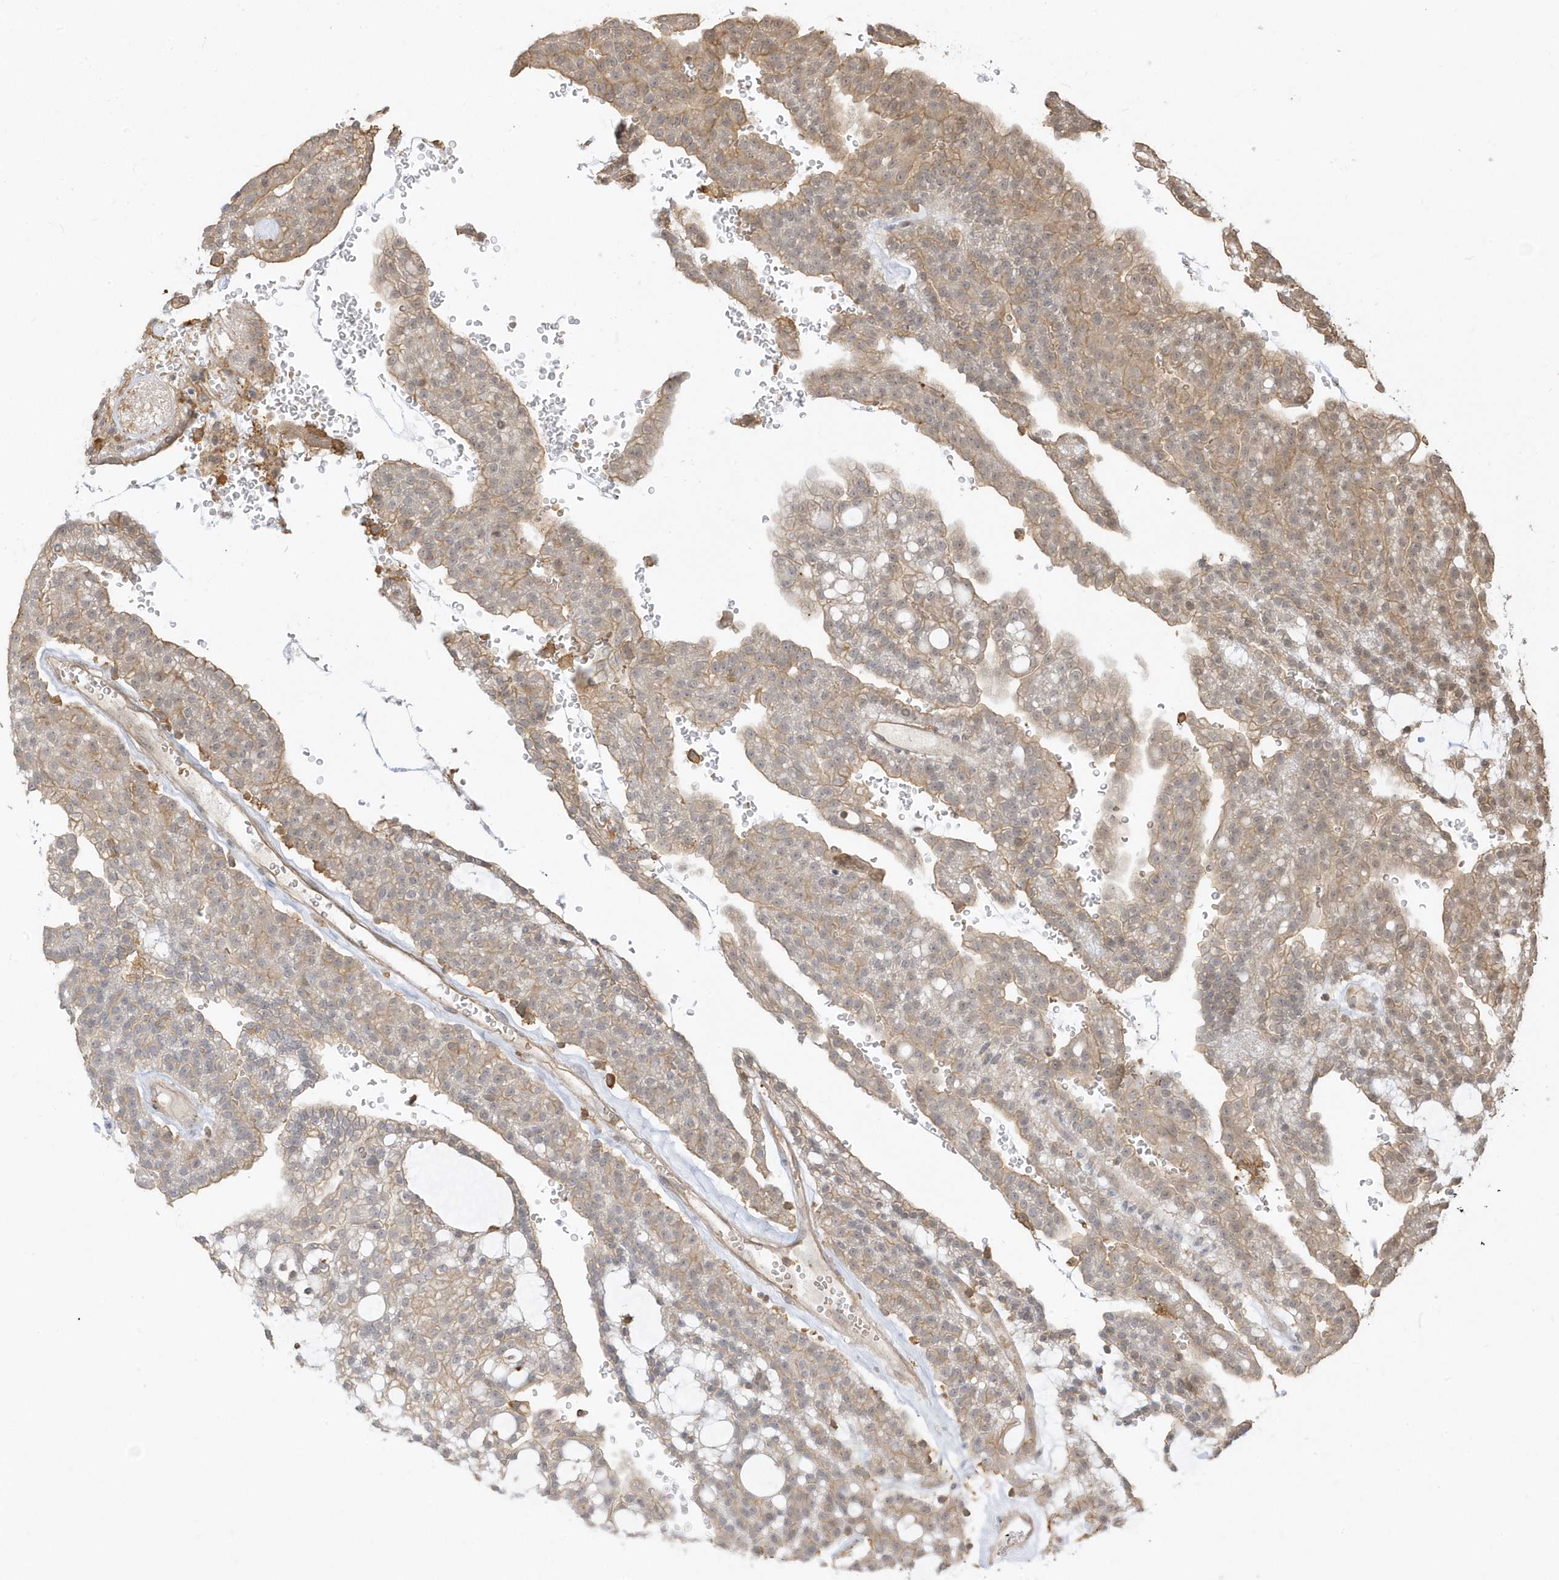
{"staining": {"intensity": "weak", "quantity": "25%-75%", "location": "cytoplasmic/membranous"}, "tissue": "renal cancer", "cell_type": "Tumor cells", "image_type": "cancer", "snomed": [{"axis": "morphology", "description": "Adenocarcinoma, NOS"}, {"axis": "topography", "description": "Kidney"}], "caption": "IHC photomicrograph of neoplastic tissue: renal cancer stained using immunohistochemistry demonstrates low levels of weak protein expression localized specifically in the cytoplasmic/membranous of tumor cells, appearing as a cytoplasmic/membranous brown color.", "gene": "ZBTB8A", "patient": {"sex": "male", "age": 63}}